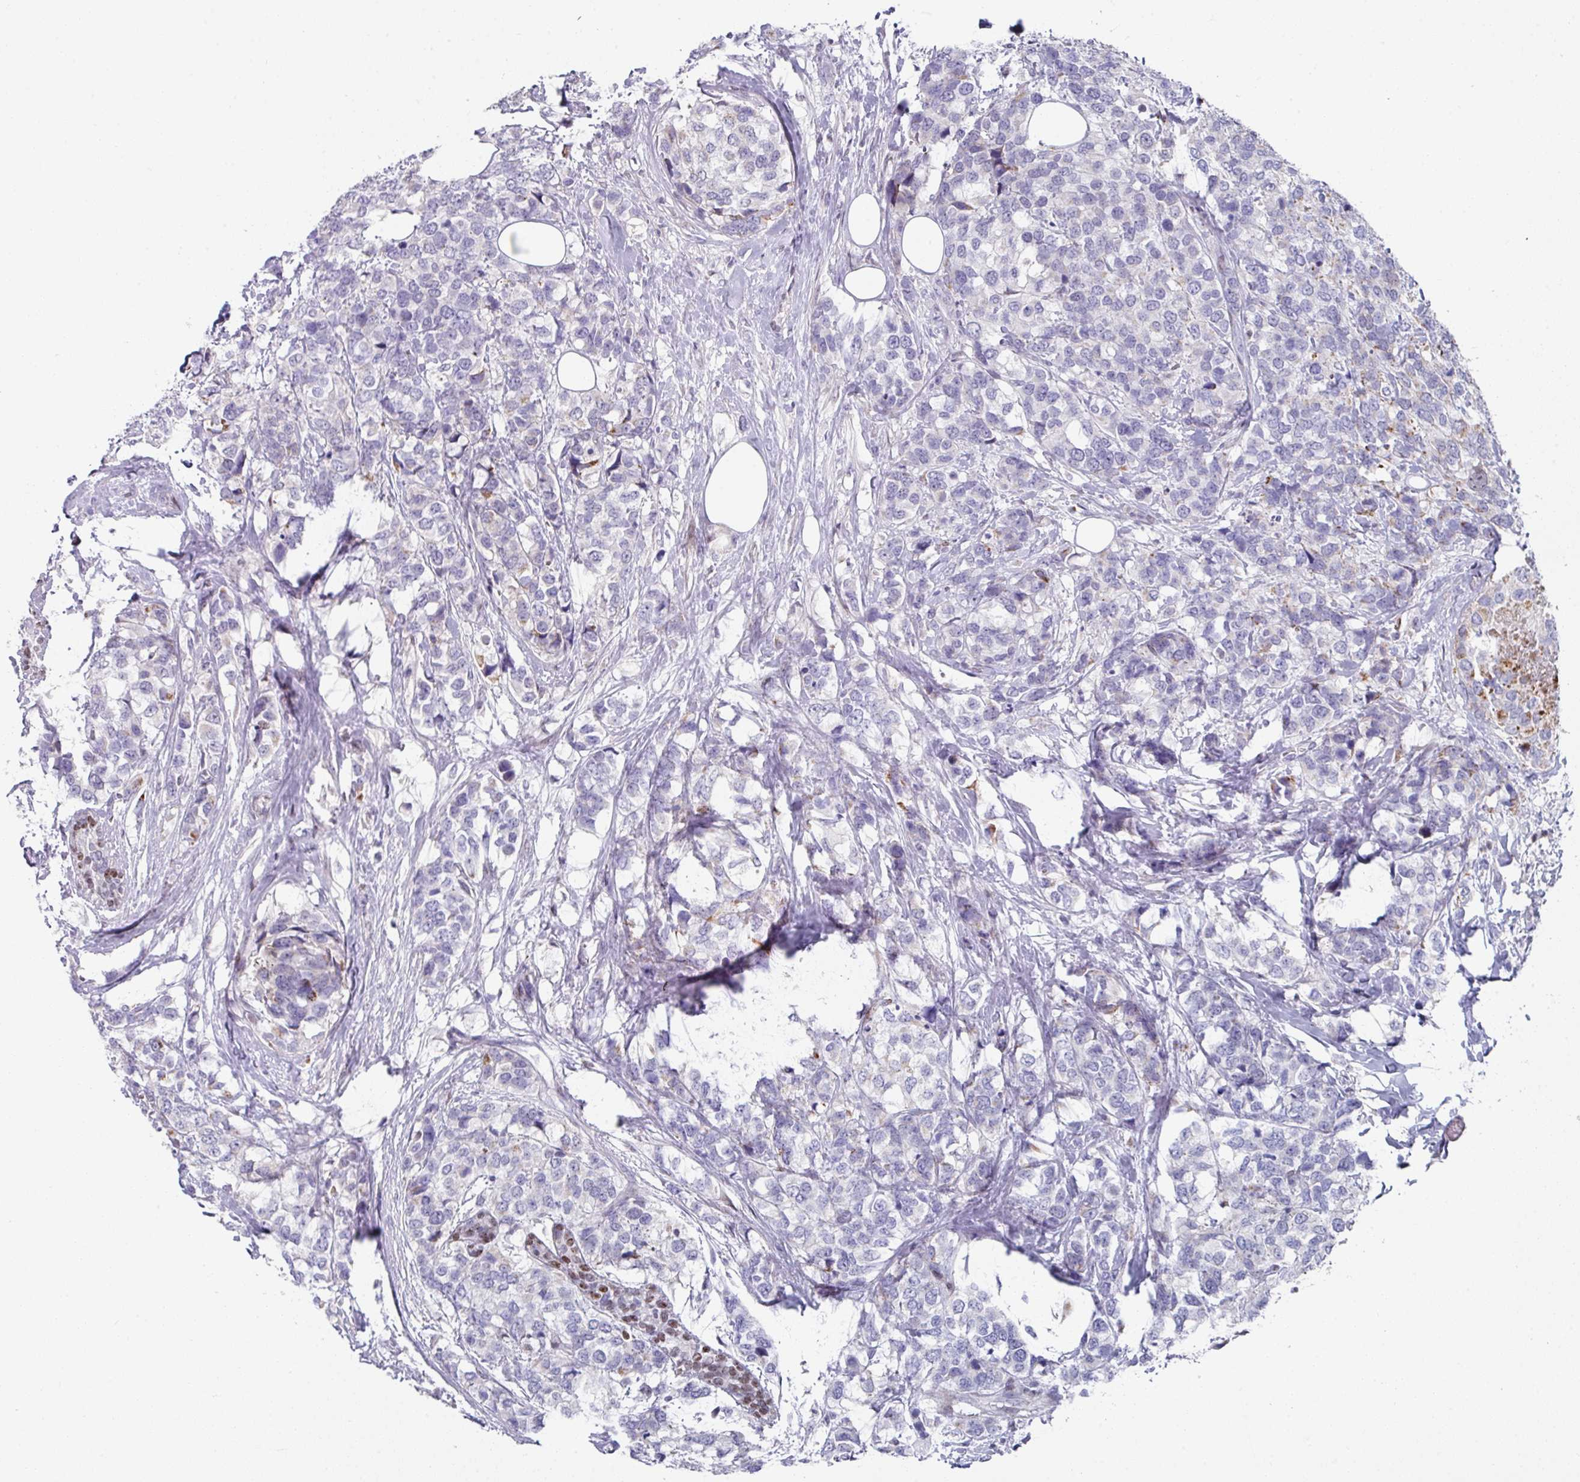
{"staining": {"intensity": "negative", "quantity": "none", "location": "none"}, "tissue": "breast cancer", "cell_type": "Tumor cells", "image_type": "cancer", "snomed": [{"axis": "morphology", "description": "Lobular carcinoma"}, {"axis": "topography", "description": "Breast"}], "caption": "Immunohistochemistry (IHC) of human breast cancer shows no expression in tumor cells.", "gene": "CBX7", "patient": {"sex": "female", "age": 59}}